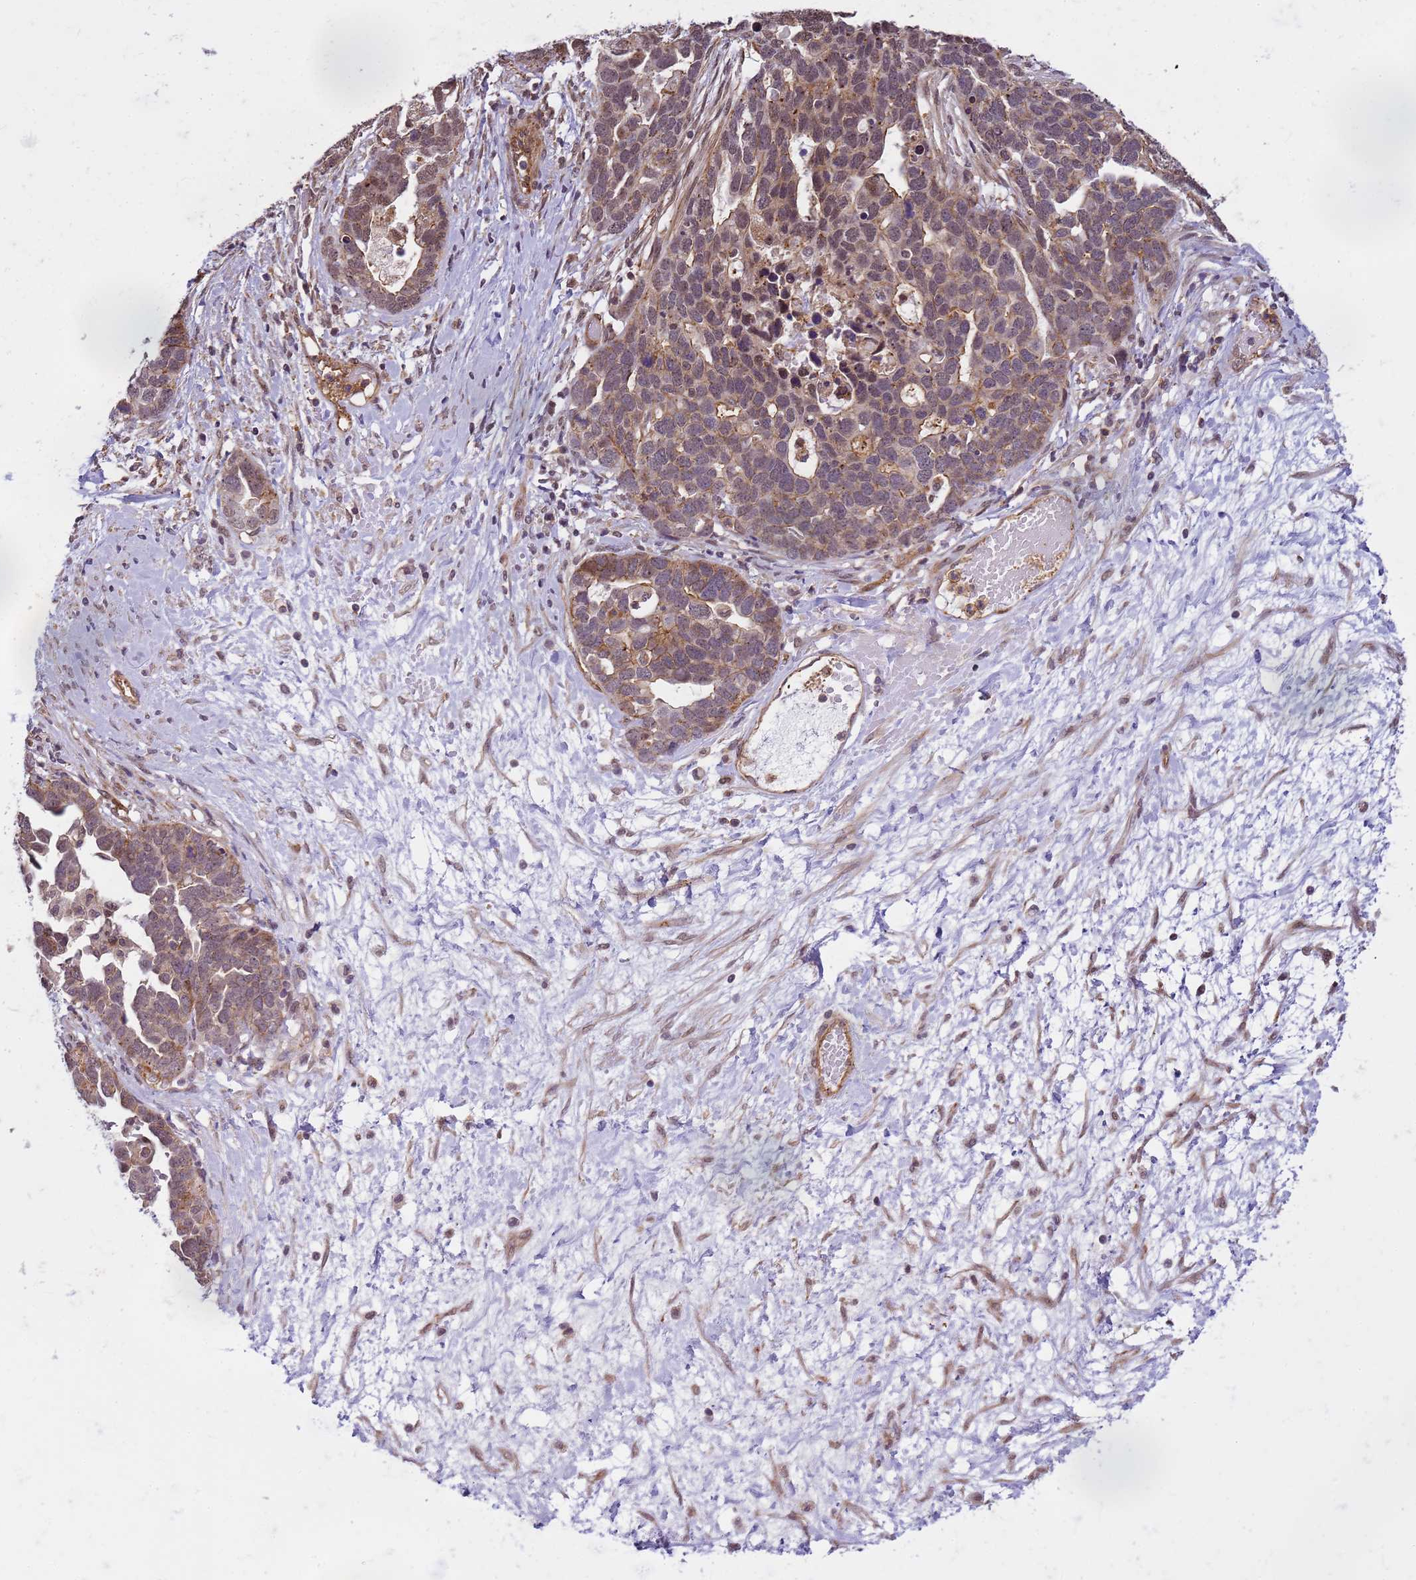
{"staining": {"intensity": "moderate", "quantity": ">75%", "location": "nuclear"}, "tissue": "ovarian cancer", "cell_type": "Tumor cells", "image_type": "cancer", "snomed": [{"axis": "morphology", "description": "Cystadenocarcinoma, serous, NOS"}, {"axis": "topography", "description": "Ovary"}], "caption": "Protein expression analysis of ovarian serous cystadenocarcinoma displays moderate nuclear positivity in approximately >75% of tumor cells. (IHC, brightfield microscopy, high magnification).", "gene": "EMC2", "patient": {"sex": "female", "age": 54}}